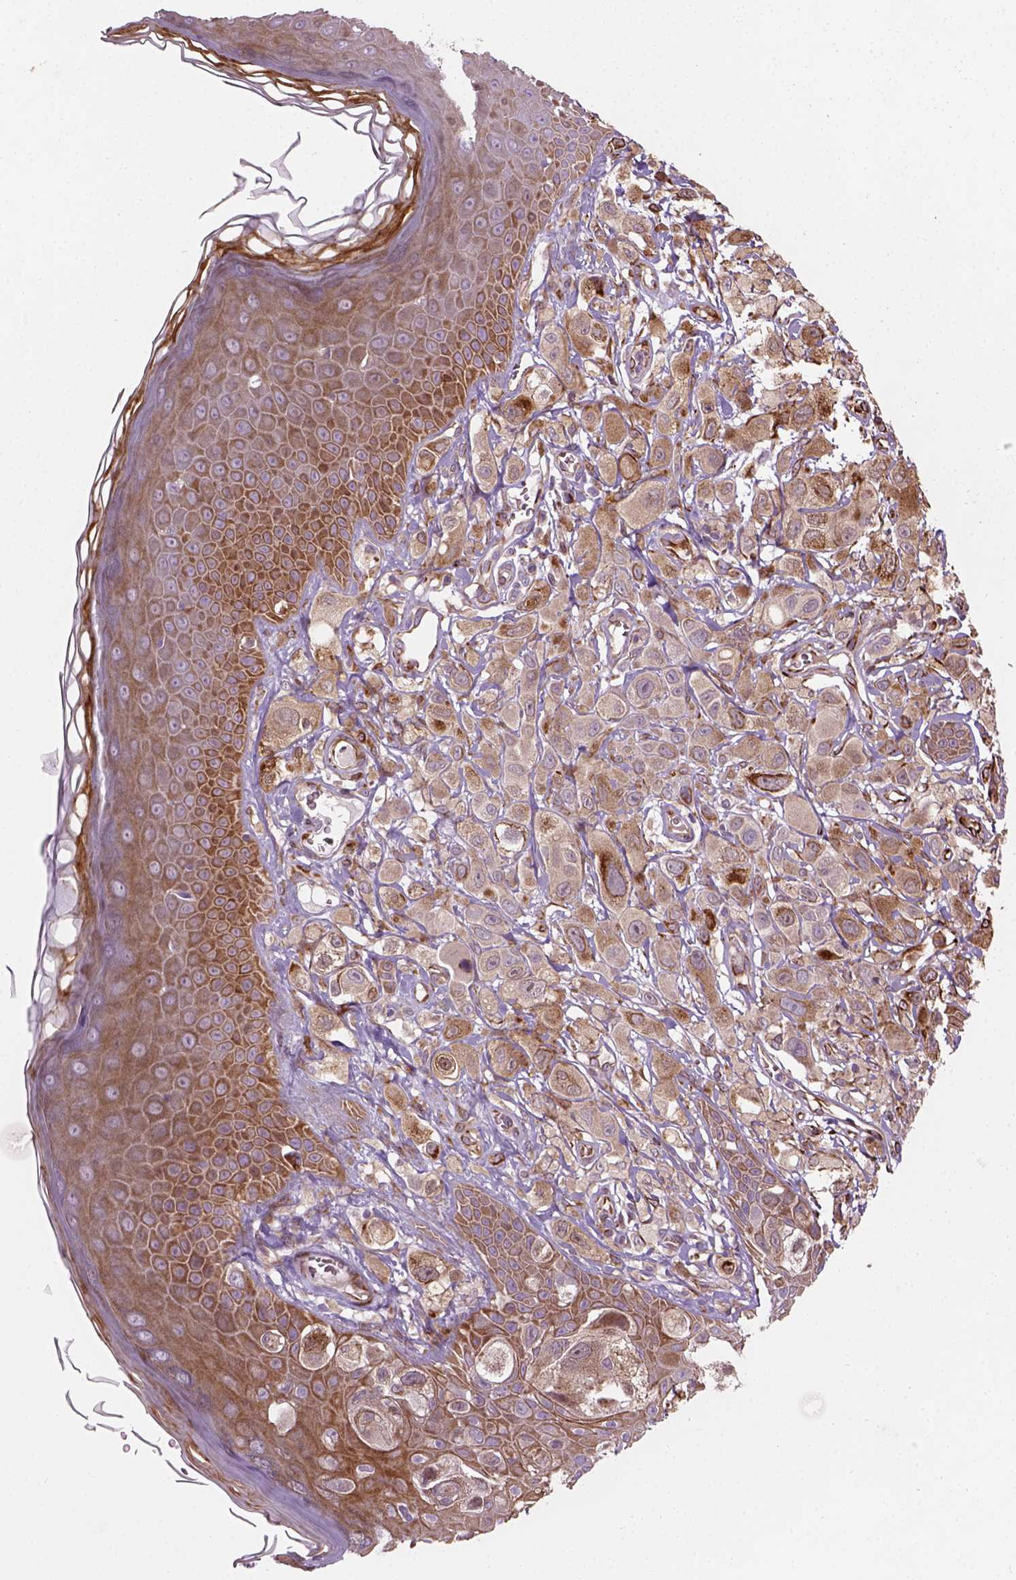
{"staining": {"intensity": "moderate", "quantity": ">75%", "location": "cytoplasmic/membranous"}, "tissue": "melanoma", "cell_type": "Tumor cells", "image_type": "cancer", "snomed": [{"axis": "morphology", "description": "Malignant melanoma, NOS"}, {"axis": "topography", "description": "Skin"}], "caption": "Protein analysis of melanoma tissue demonstrates moderate cytoplasmic/membranous staining in about >75% of tumor cells.", "gene": "PKP3", "patient": {"sex": "male", "age": 67}}